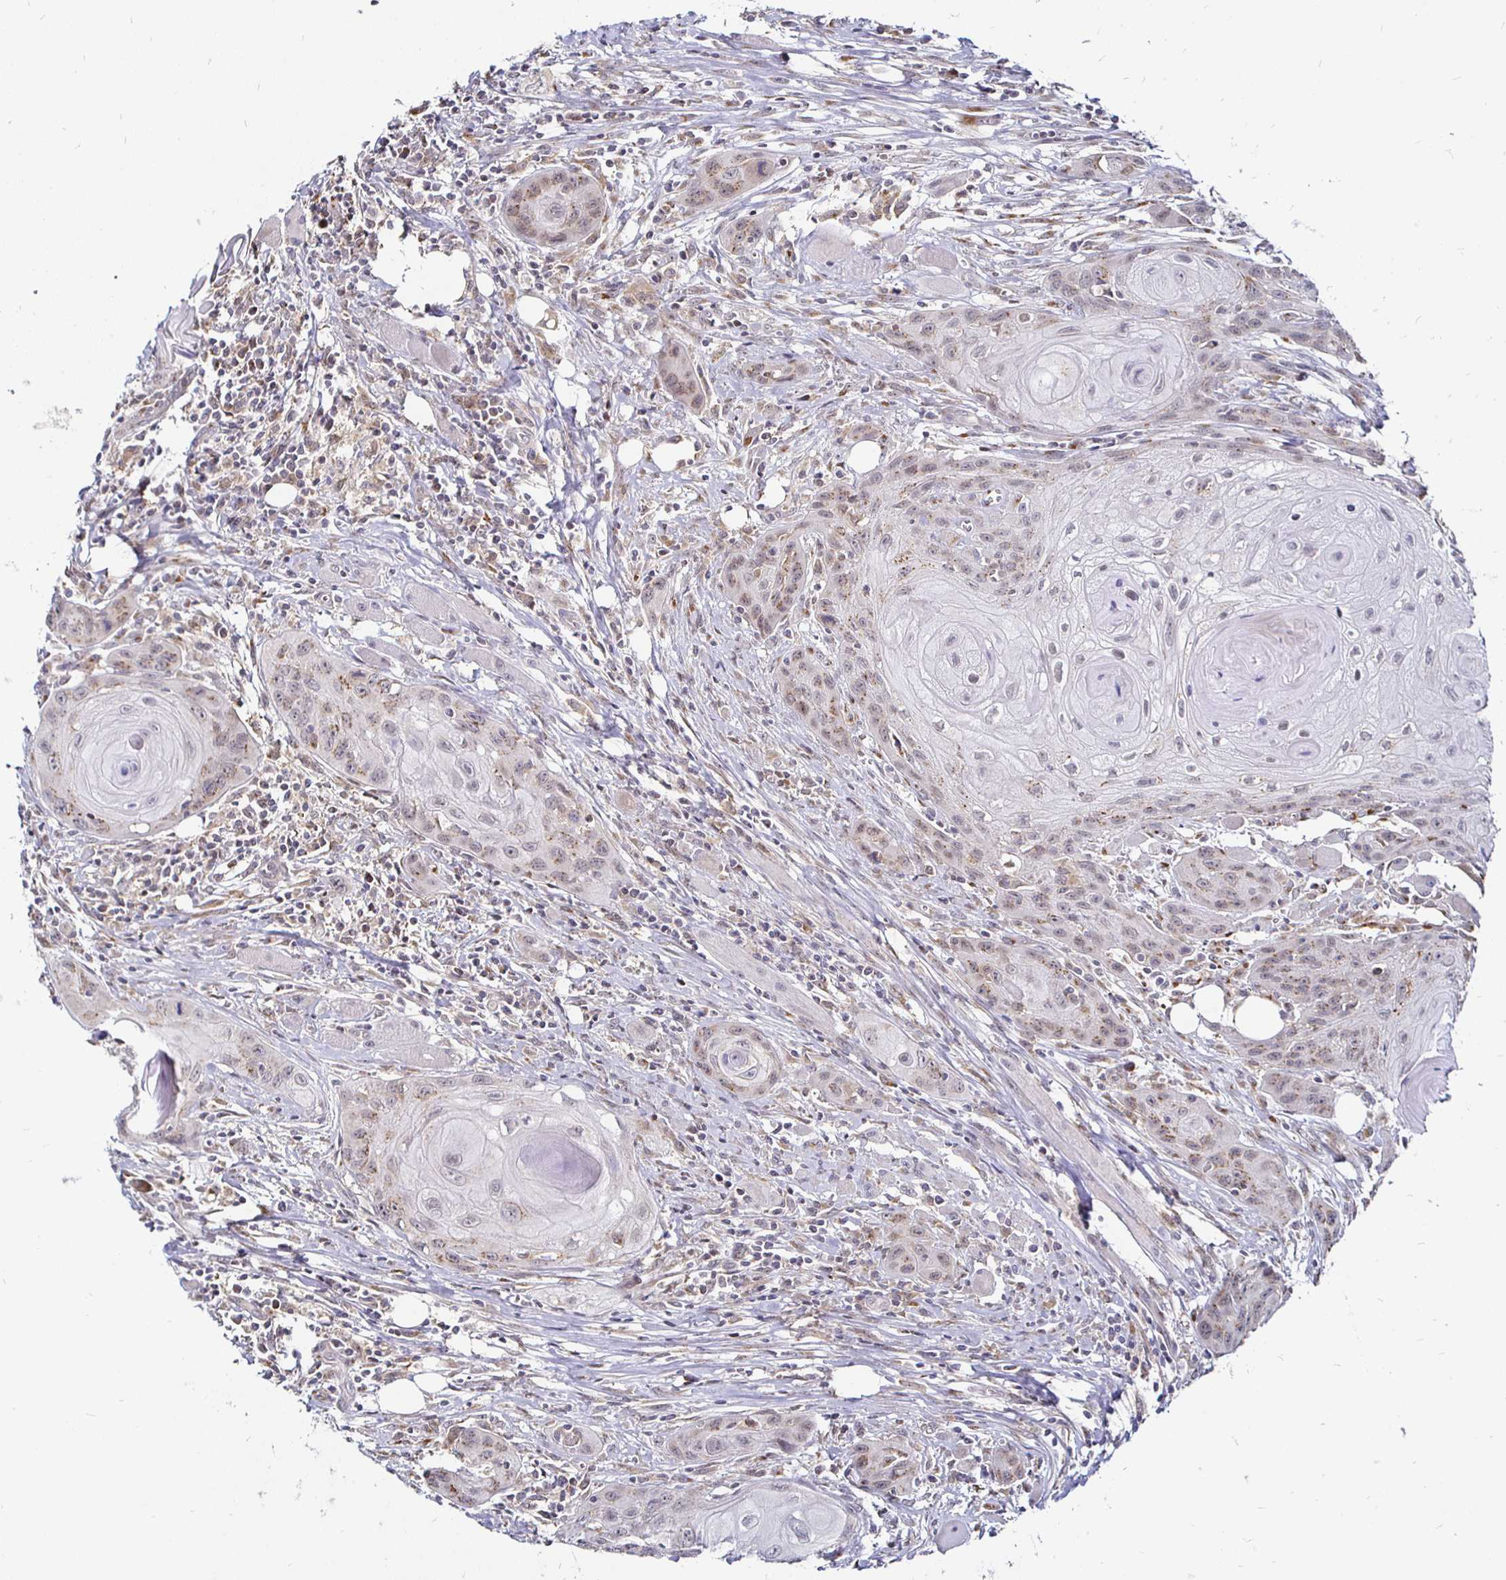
{"staining": {"intensity": "weak", "quantity": "25%-75%", "location": "cytoplasmic/membranous"}, "tissue": "head and neck cancer", "cell_type": "Tumor cells", "image_type": "cancer", "snomed": [{"axis": "morphology", "description": "Squamous cell carcinoma, NOS"}, {"axis": "topography", "description": "Oral tissue"}, {"axis": "topography", "description": "Head-Neck"}], "caption": "Brown immunohistochemical staining in head and neck squamous cell carcinoma displays weak cytoplasmic/membranous expression in approximately 25%-75% of tumor cells.", "gene": "ATG3", "patient": {"sex": "male", "age": 58}}